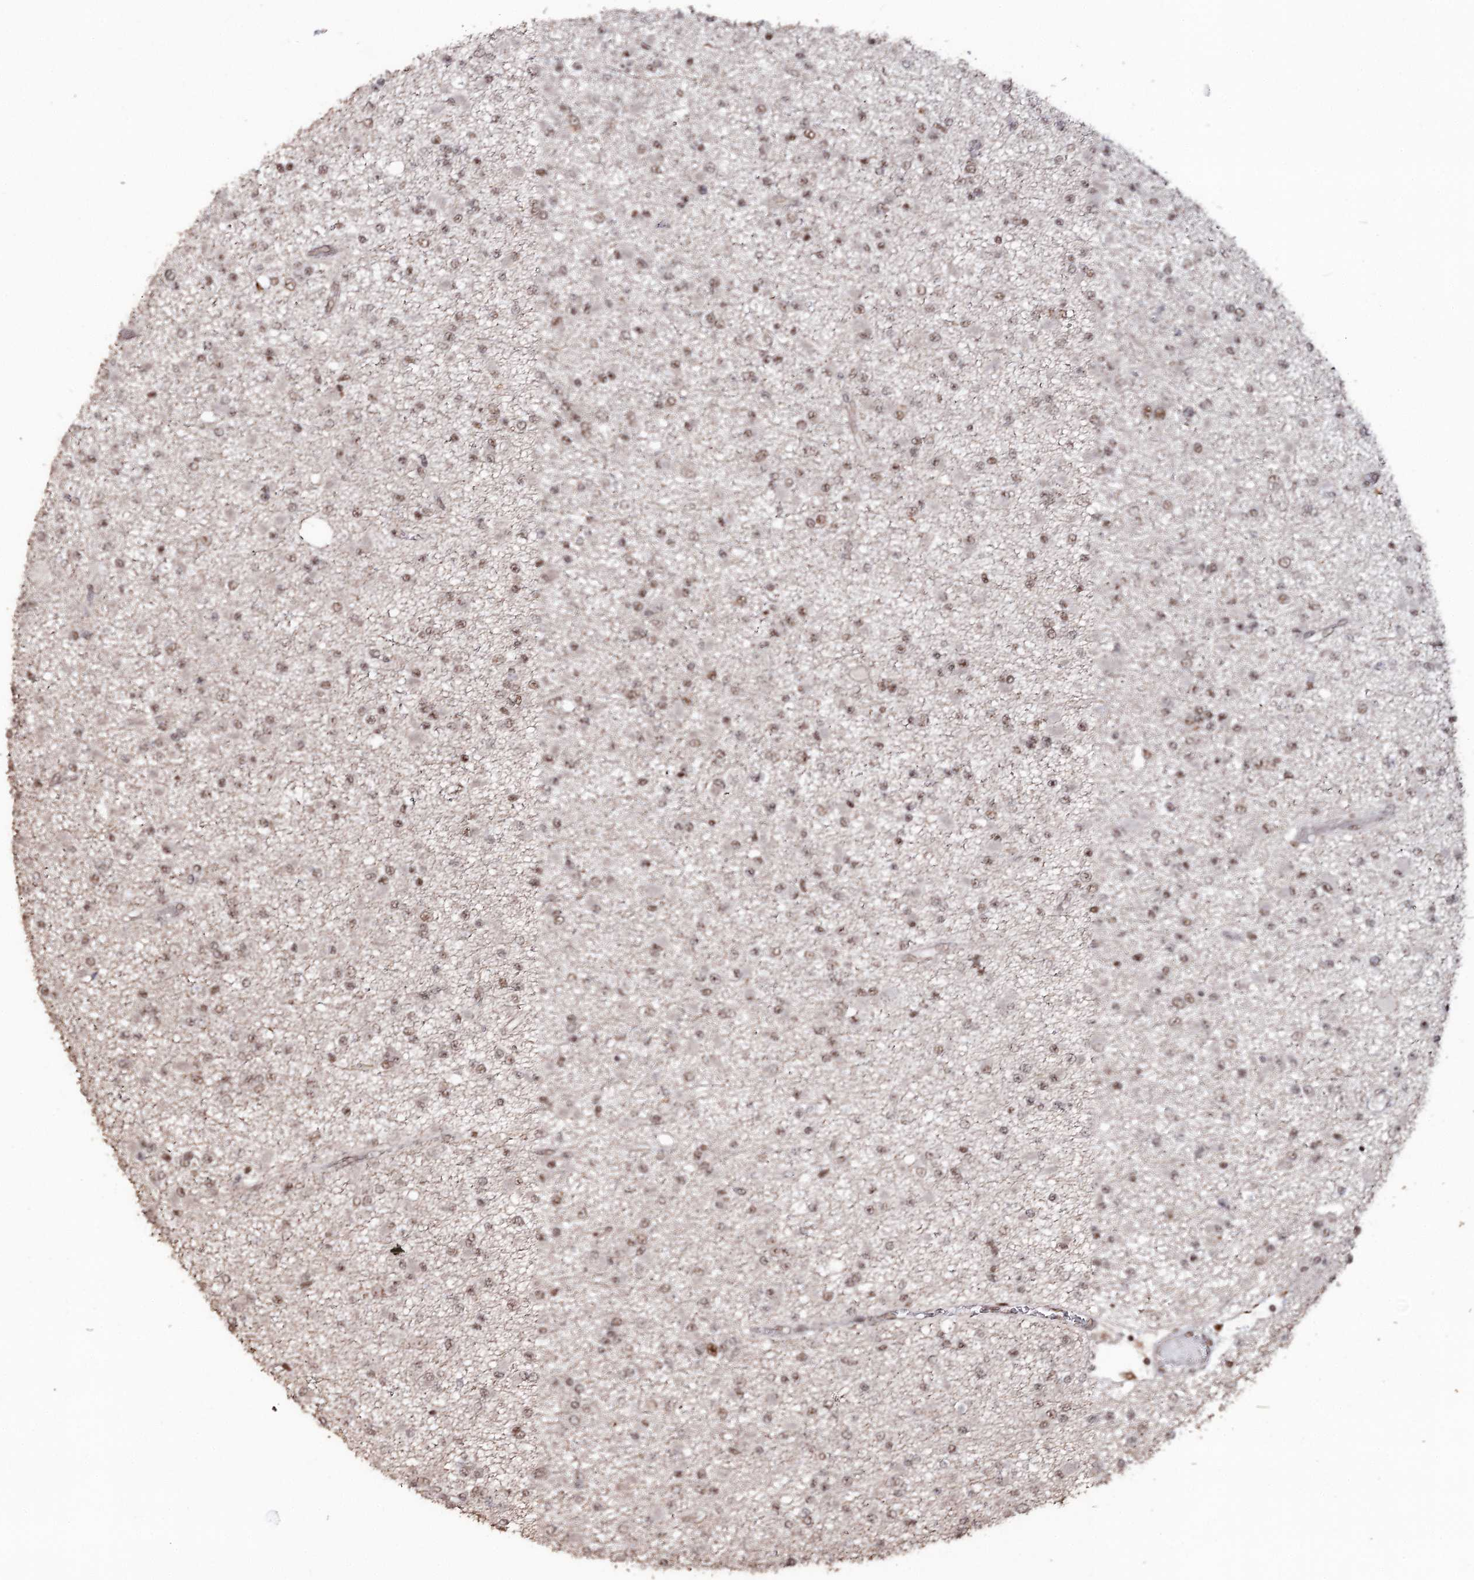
{"staining": {"intensity": "moderate", "quantity": ">75%", "location": "nuclear"}, "tissue": "glioma", "cell_type": "Tumor cells", "image_type": "cancer", "snomed": [{"axis": "morphology", "description": "Glioma, malignant, Low grade"}, {"axis": "topography", "description": "Brain"}], "caption": "This image shows immunohistochemistry (IHC) staining of human glioma, with medium moderate nuclear expression in about >75% of tumor cells.", "gene": "U2SURP", "patient": {"sex": "female", "age": 22}}